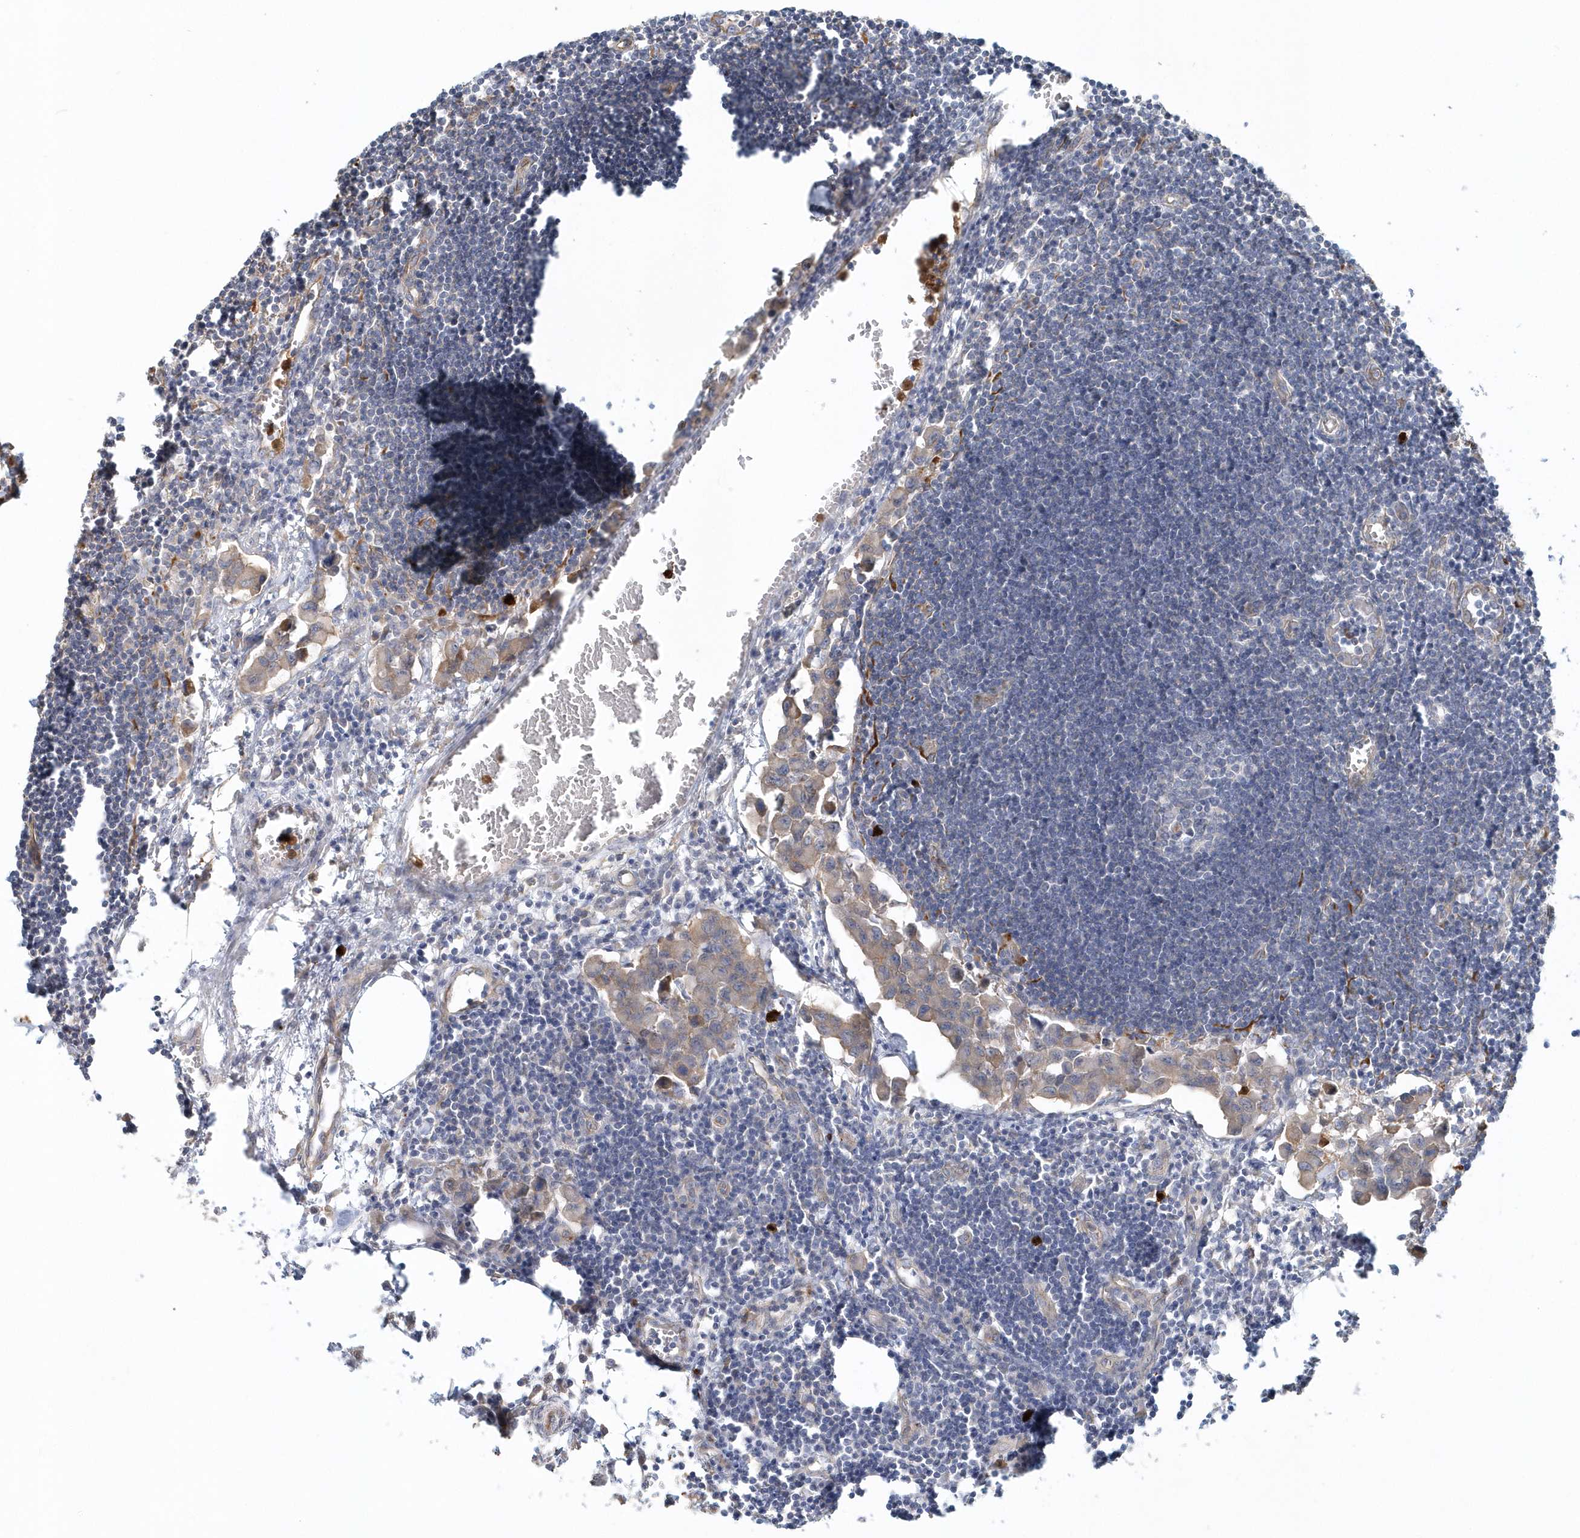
{"staining": {"intensity": "weak", "quantity": "25%-75%", "location": "cytoplasmic/membranous"}, "tissue": "lymph node", "cell_type": "Germinal center cells", "image_type": "normal", "snomed": [{"axis": "morphology", "description": "Normal tissue, NOS"}, {"axis": "morphology", "description": "Malignant melanoma, Metastatic site"}, {"axis": "topography", "description": "Lymph node"}], "caption": "Immunohistochemical staining of benign human lymph node reveals low levels of weak cytoplasmic/membranous expression in approximately 25%-75% of germinal center cells. The protein of interest is stained brown, and the nuclei are stained in blue (DAB (3,3'-diaminobenzidine) IHC with brightfield microscopy, high magnification).", "gene": "DNAH1", "patient": {"sex": "male", "age": 41}}